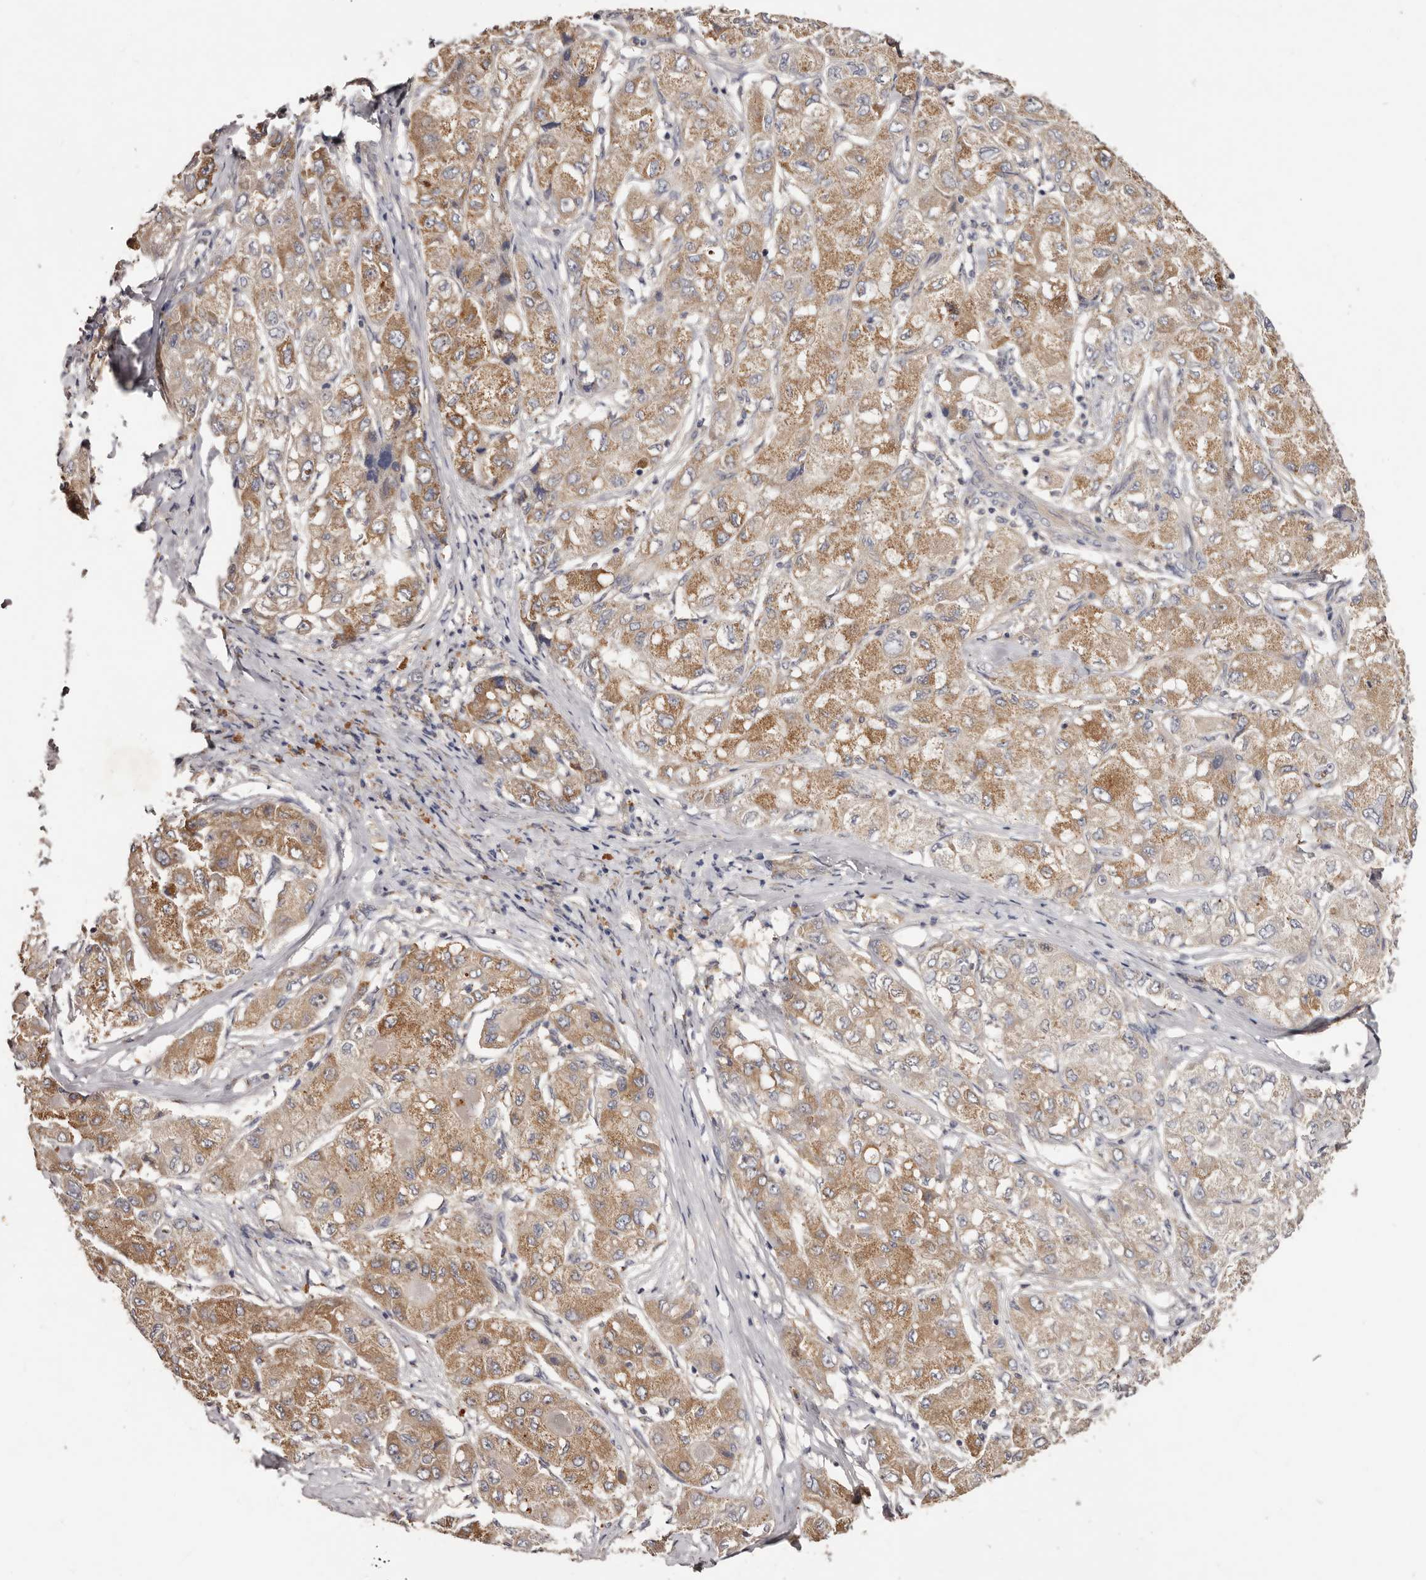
{"staining": {"intensity": "moderate", "quantity": ">75%", "location": "cytoplasmic/membranous"}, "tissue": "liver cancer", "cell_type": "Tumor cells", "image_type": "cancer", "snomed": [{"axis": "morphology", "description": "Carcinoma, Hepatocellular, NOS"}, {"axis": "topography", "description": "Liver"}], "caption": "An image of human liver cancer stained for a protein demonstrates moderate cytoplasmic/membranous brown staining in tumor cells. The protein is shown in brown color, while the nuclei are stained blue.", "gene": "LTV1", "patient": {"sex": "male", "age": 80}}